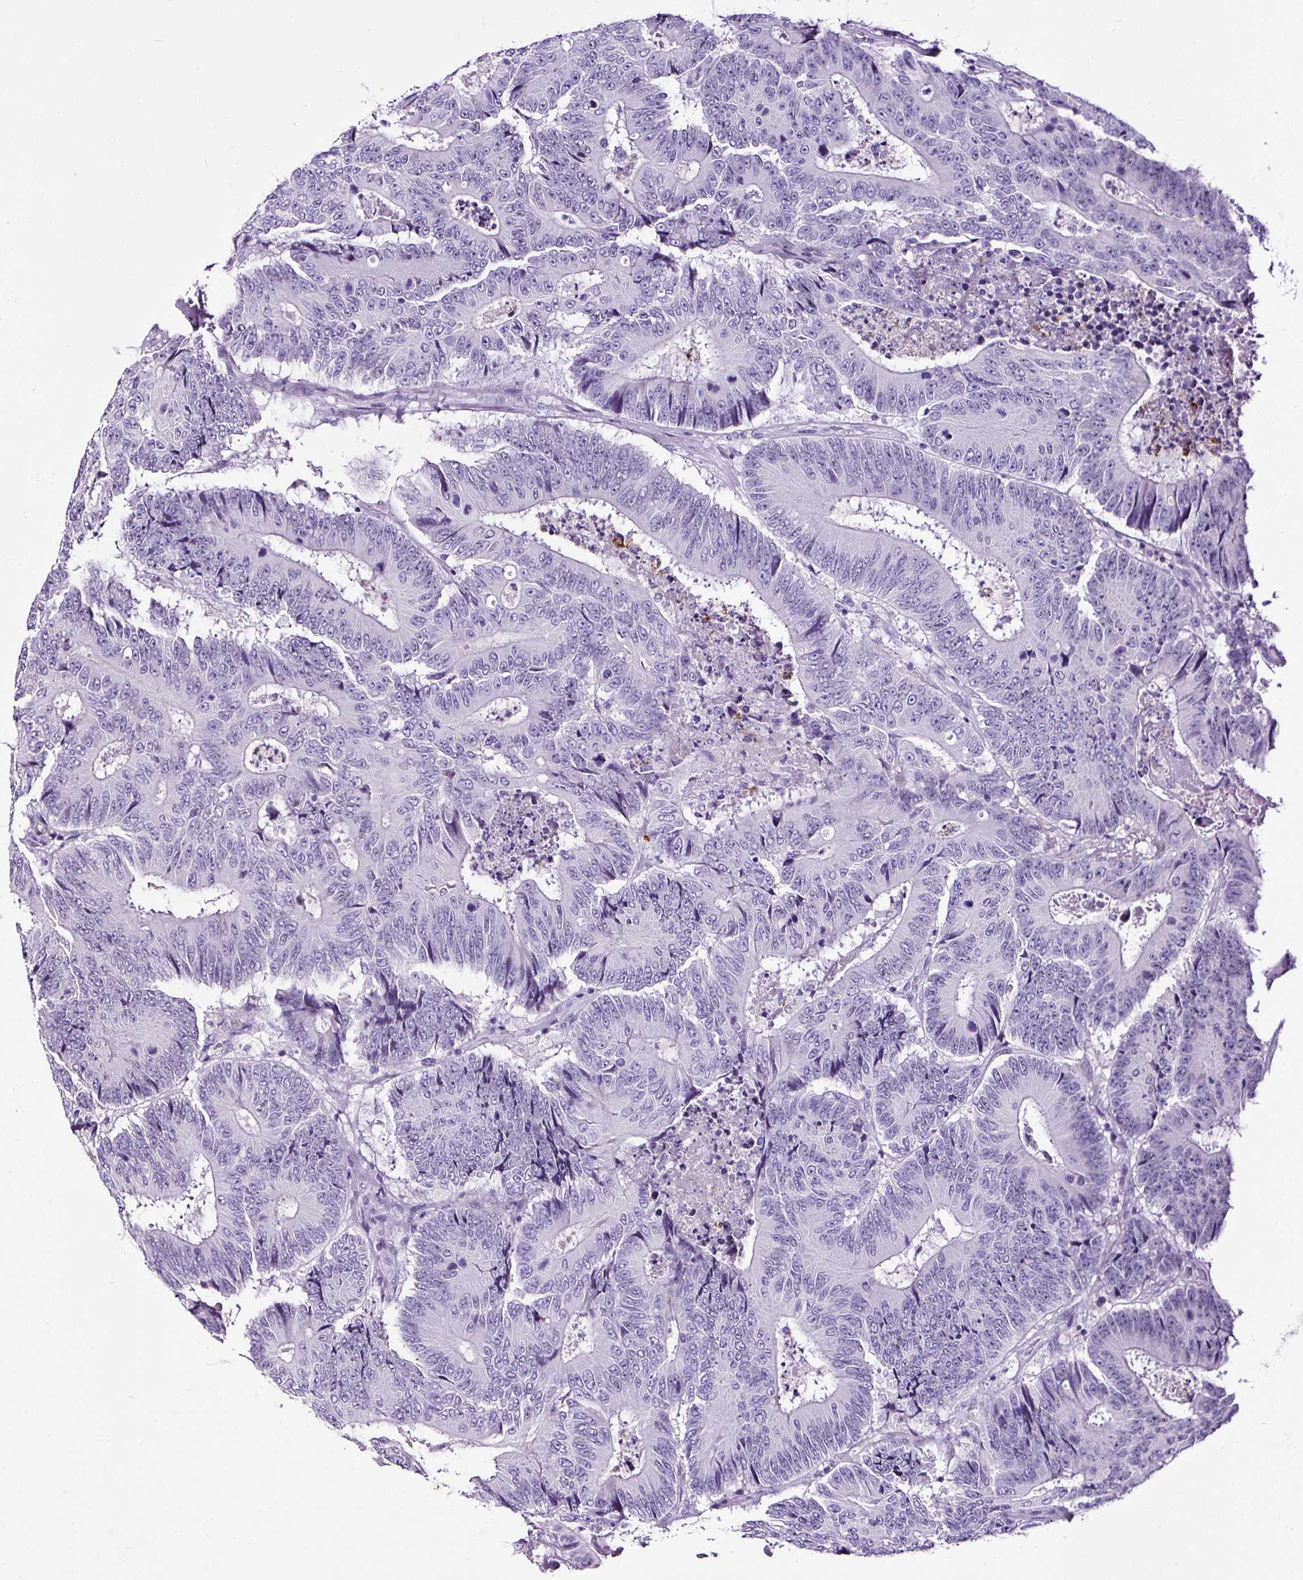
{"staining": {"intensity": "negative", "quantity": "none", "location": "none"}, "tissue": "colorectal cancer", "cell_type": "Tumor cells", "image_type": "cancer", "snomed": [{"axis": "morphology", "description": "Adenocarcinoma, NOS"}, {"axis": "topography", "description": "Colon"}], "caption": "An IHC micrograph of adenocarcinoma (colorectal) is shown. There is no staining in tumor cells of adenocarcinoma (colorectal).", "gene": "SLC7A8", "patient": {"sex": "male", "age": 83}}